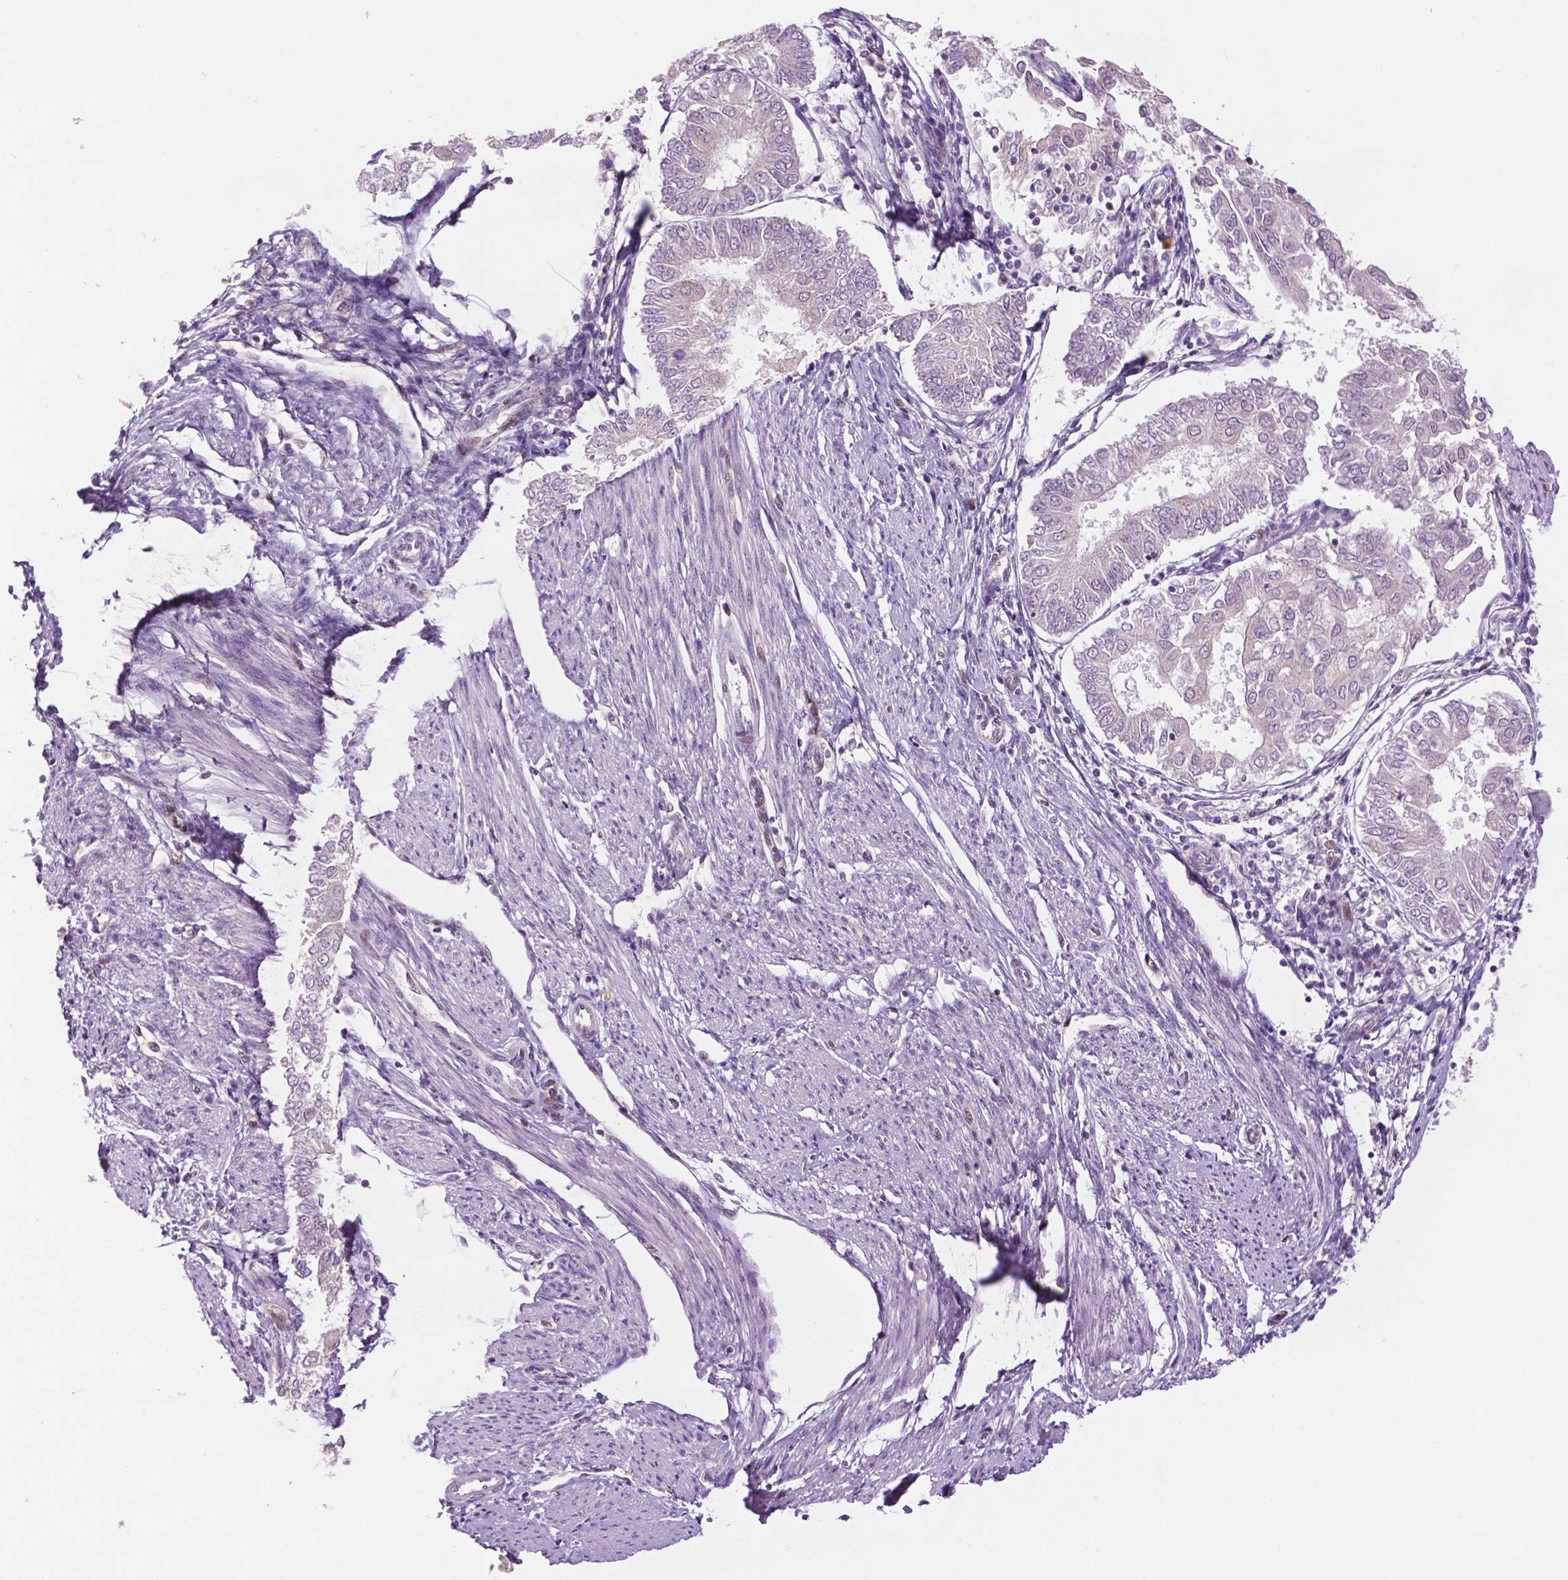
{"staining": {"intensity": "negative", "quantity": "none", "location": "none"}, "tissue": "endometrial cancer", "cell_type": "Tumor cells", "image_type": "cancer", "snomed": [{"axis": "morphology", "description": "Adenocarcinoma, NOS"}, {"axis": "topography", "description": "Endometrium"}], "caption": "Immunohistochemical staining of adenocarcinoma (endometrial) displays no significant staining in tumor cells.", "gene": "ZNF41", "patient": {"sex": "female", "age": 68}}